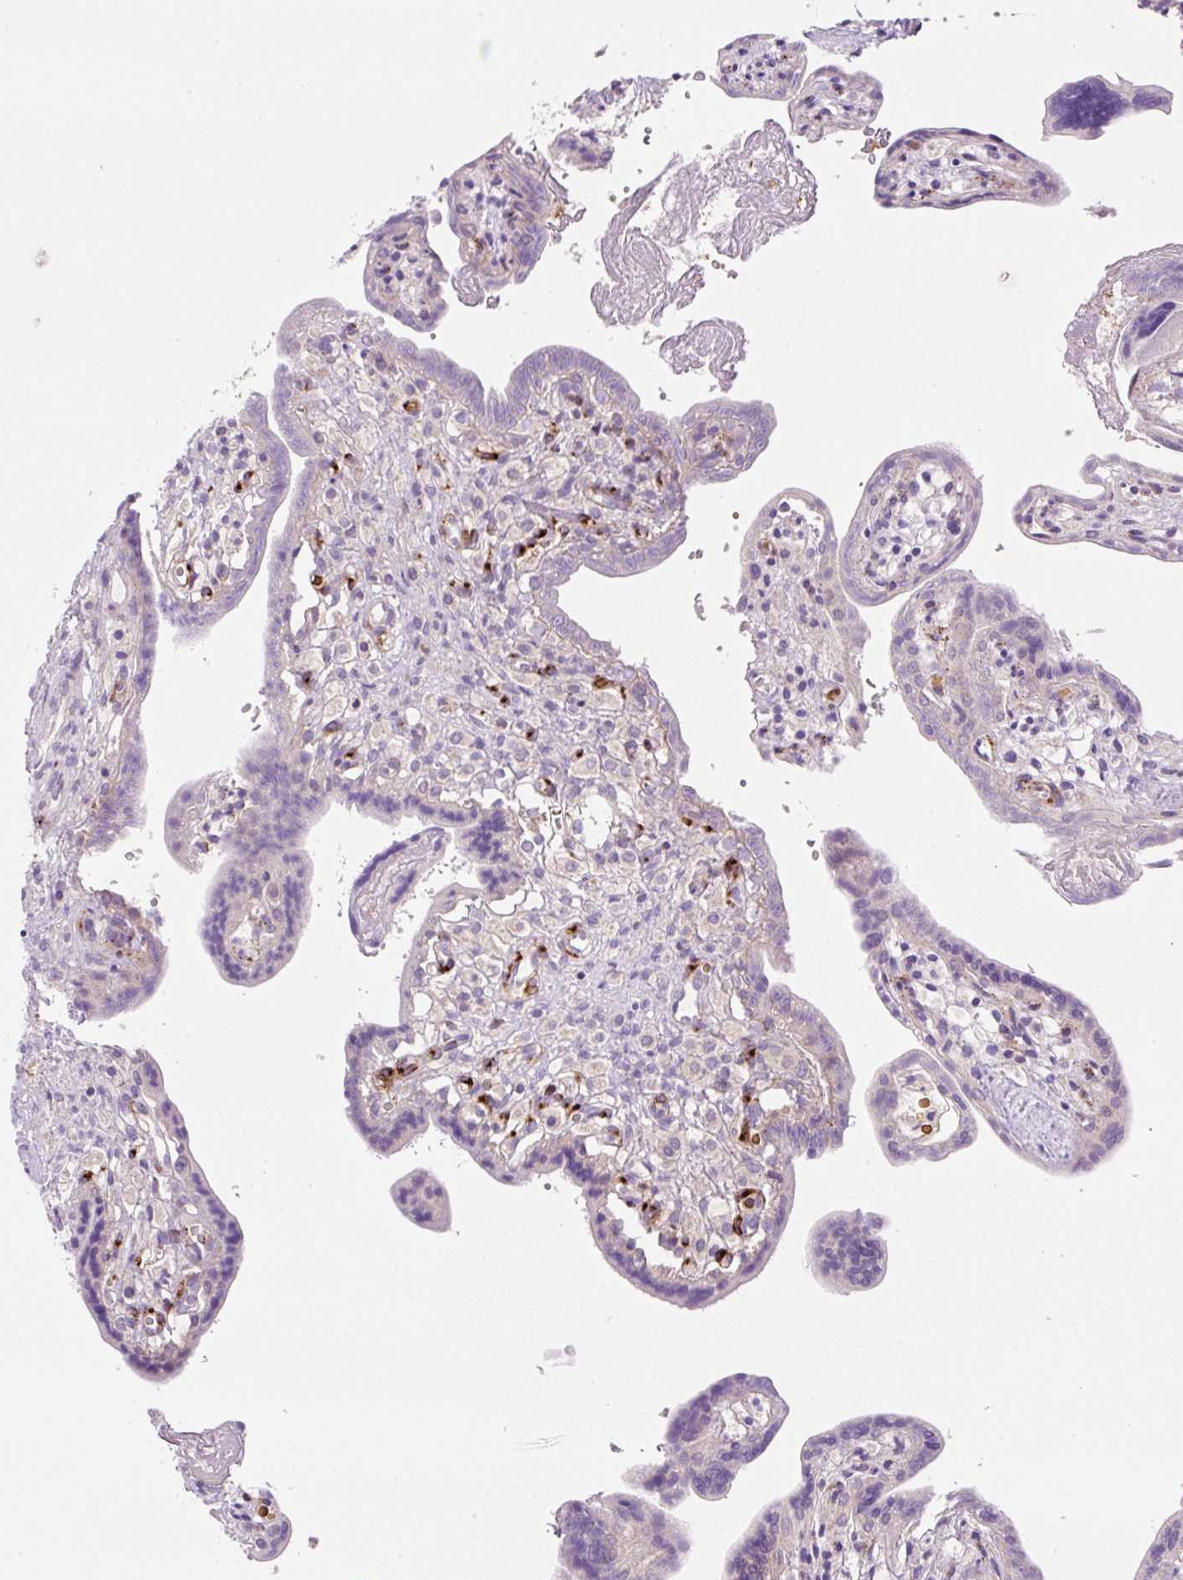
{"staining": {"intensity": "negative", "quantity": "none", "location": "none"}, "tissue": "placenta", "cell_type": "Trophoblastic cells", "image_type": "normal", "snomed": [{"axis": "morphology", "description": "Normal tissue, NOS"}, {"axis": "topography", "description": "Placenta"}], "caption": "High power microscopy histopathology image of an immunohistochemistry photomicrograph of normal placenta, revealing no significant expression in trophoblastic cells. Brightfield microscopy of IHC stained with DAB (3,3'-diaminobenzidine) (brown) and hematoxylin (blue), captured at high magnification.", "gene": "LHFPL5", "patient": {"sex": "female", "age": 37}}